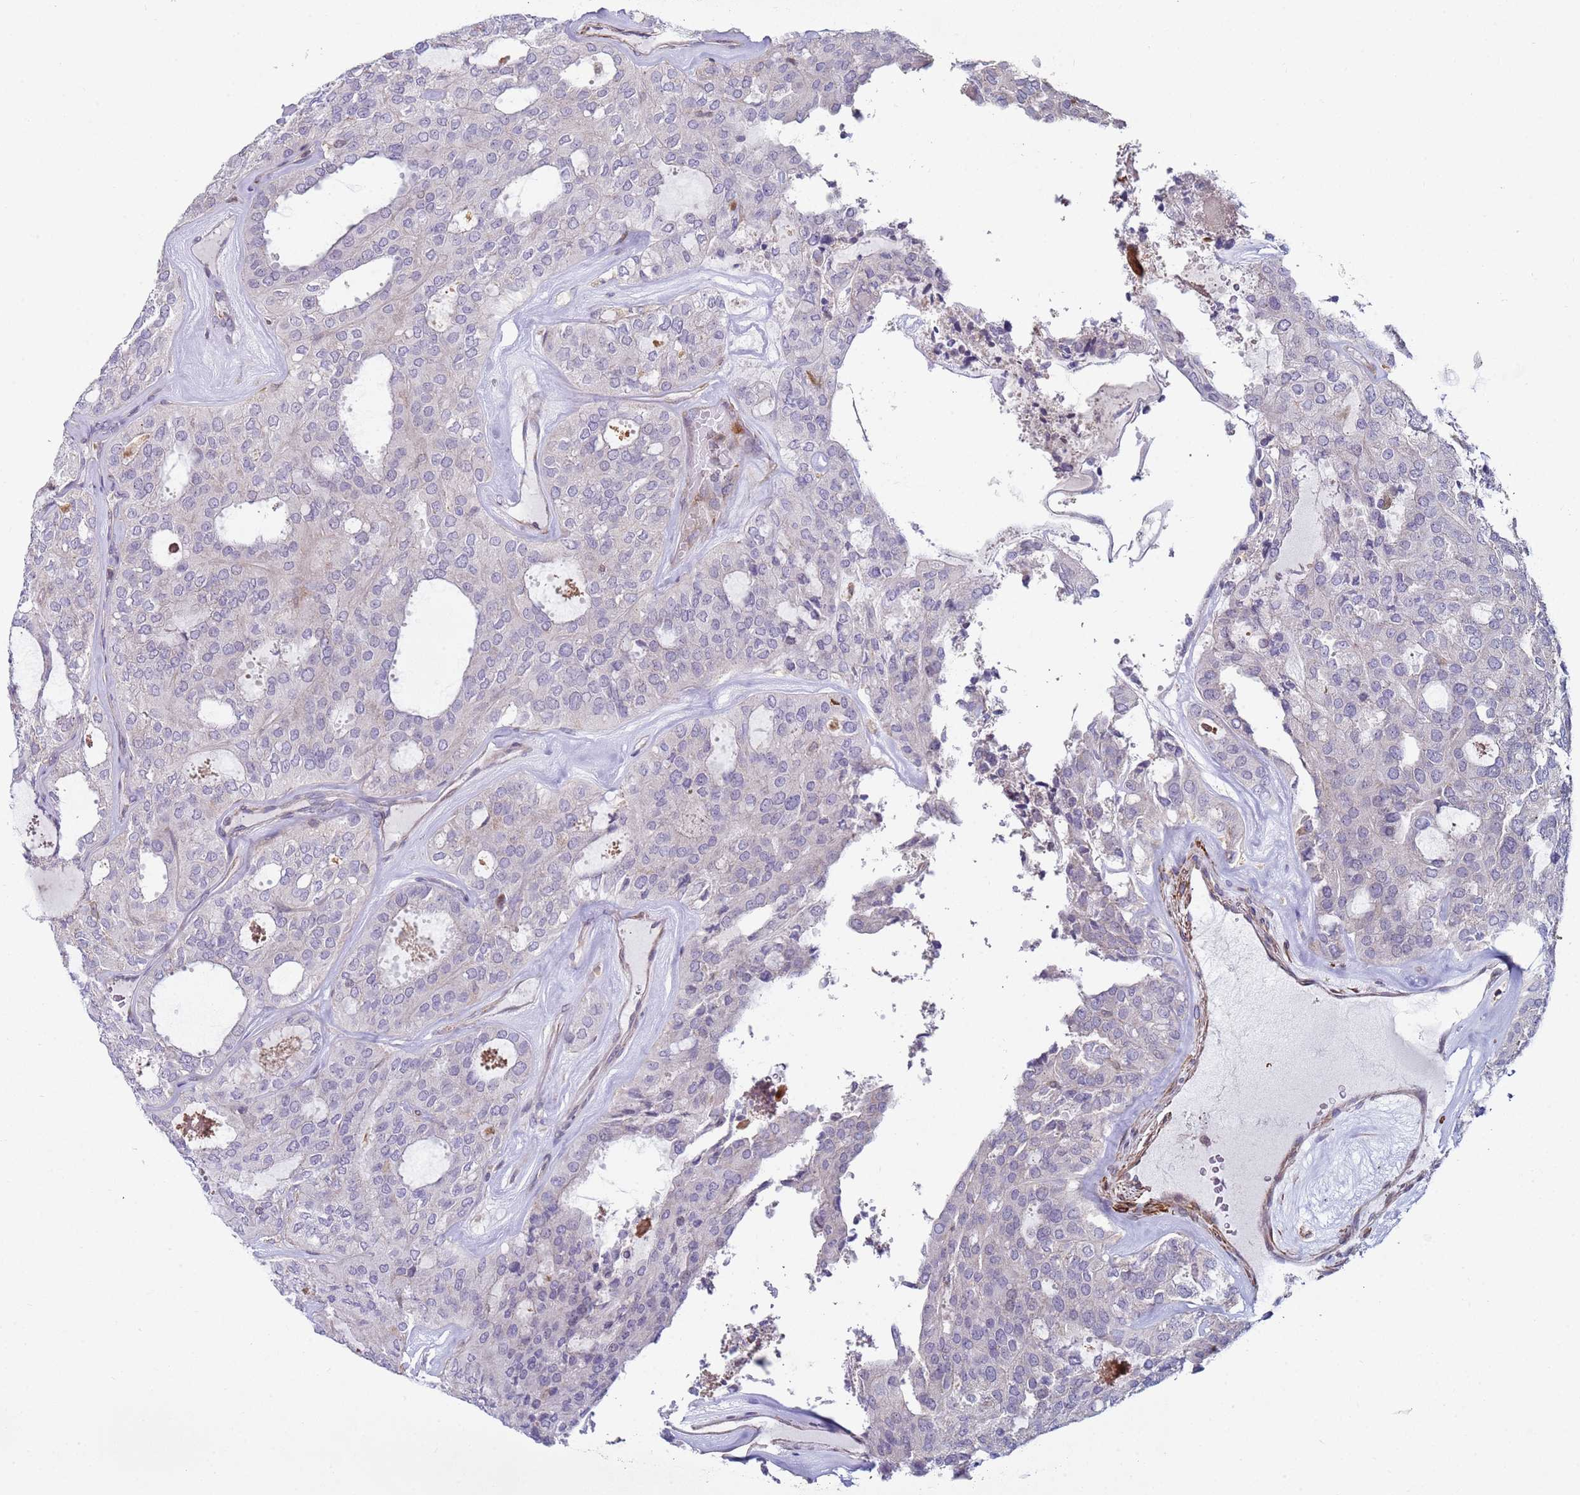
{"staining": {"intensity": "negative", "quantity": "none", "location": "none"}, "tissue": "thyroid cancer", "cell_type": "Tumor cells", "image_type": "cancer", "snomed": [{"axis": "morphology", "description": "Follicular adenoma carcinoma, NOS"}, {"axis": "topography", "description": "Thyroid gland"}], "caption": "Immunohistochemistry (IHC) of human thyroid follicular adenoma carcinoma displays no positivity in tumor cells.", "gene": "SNAPC4", "patient": {"sex": "male", "age": 75}}